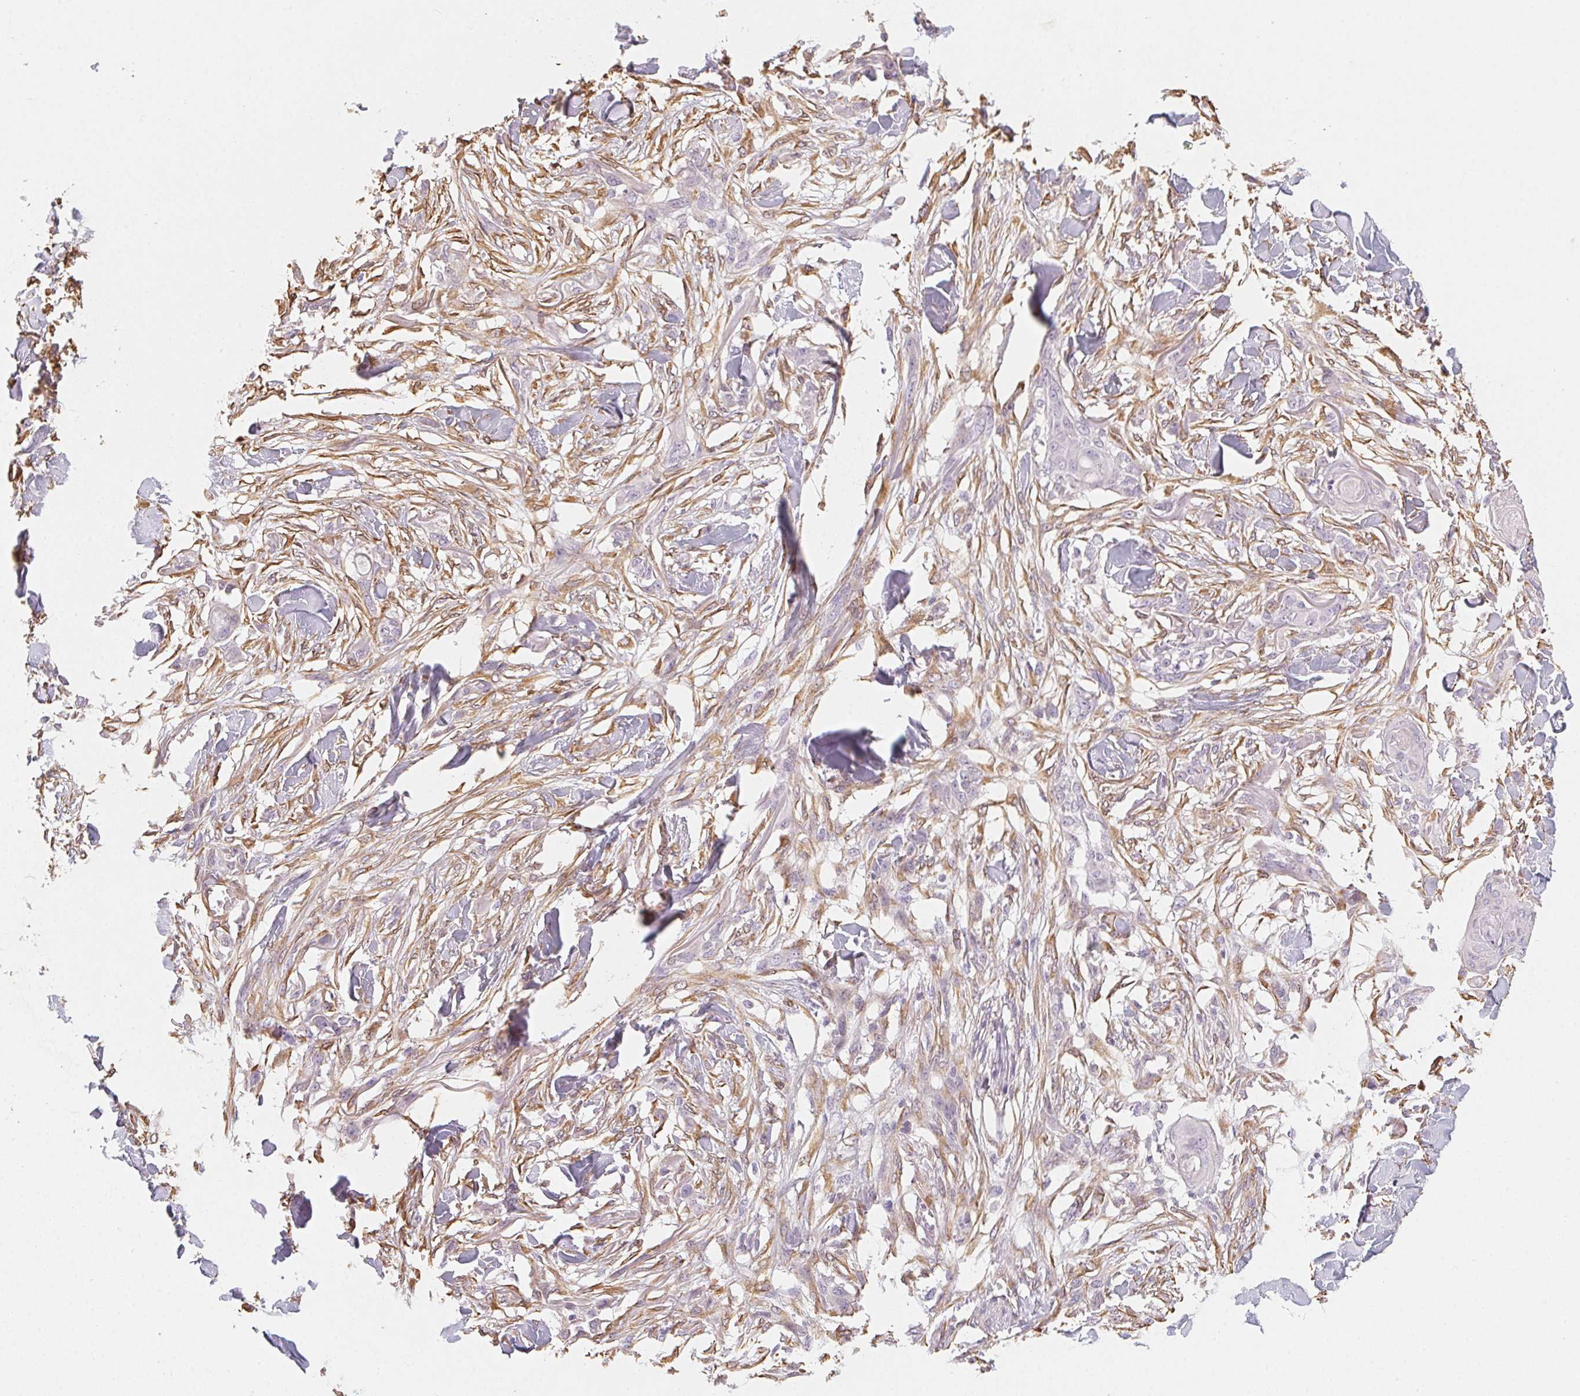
{"staining": {"intensity": "negative", "quantity": "none", "location": "none"}, "tissue": "skin cancer", "cell_type": "Tumor cells", "image_type": "cancer", "snomed": [{"axis": "morphology", "description": "Squamous cell carcinoma, NOS"}, {"axis": "topography", "description": "Skin"}], "caption": "An immunohistochemistry (IHC) micrograph of squamous cell carcinoma (skin) is shown. There is no staining in tumor cells of squamous cell carcinoma (skin). The staining is performed using DAB (3,3'-diaminobenzidine) brown chromogen with nuclei counter-stained in using hematoxylin.", "gene": "RSBN1", "patient": {"sex": "female", "age": 59}}